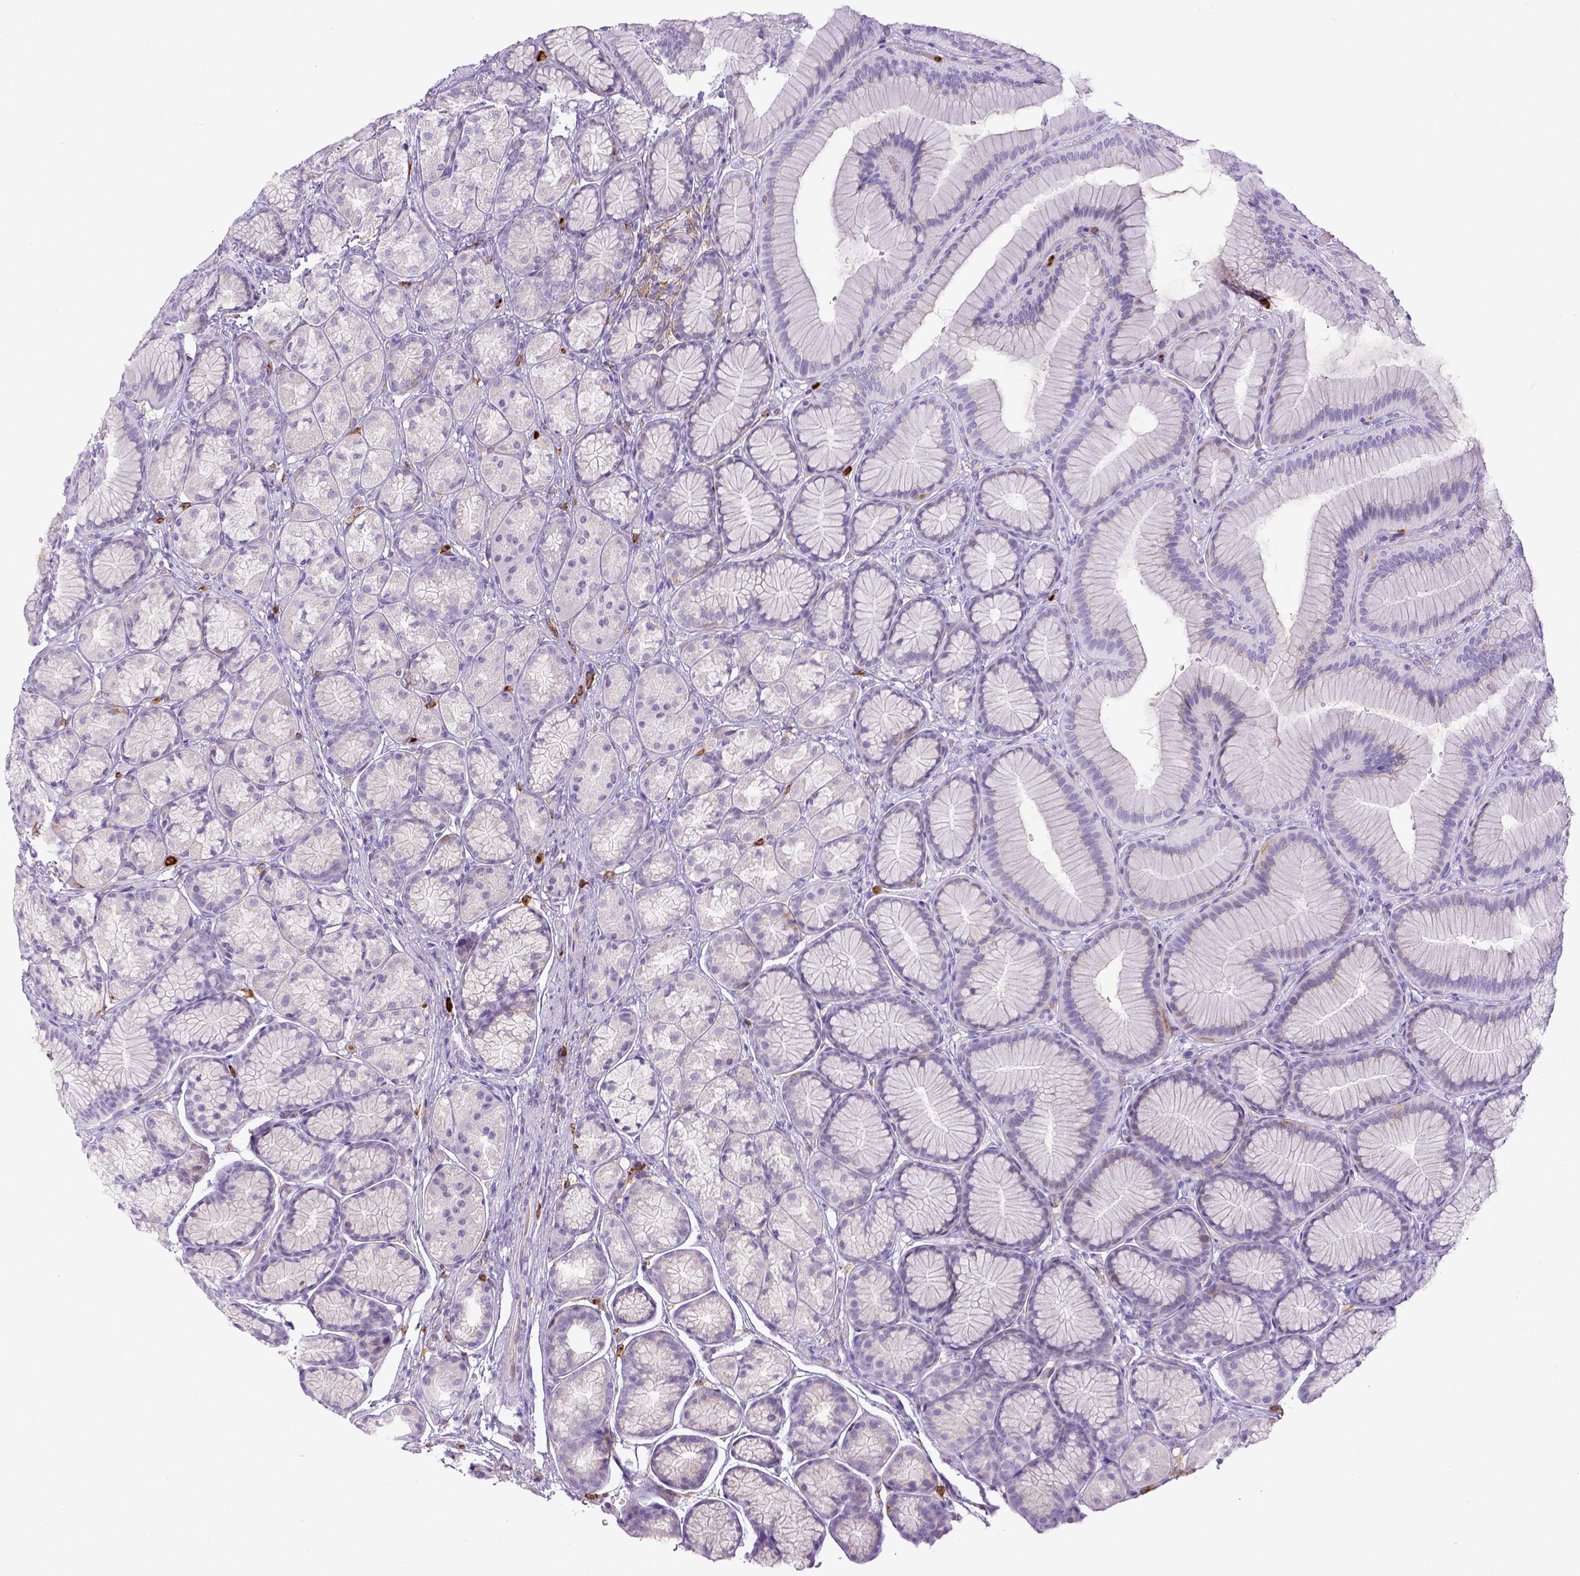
{"staining": {"intensity": "negative", "quantity": "none", "location": "none"}, "tissue": "stomach", "cell_type": "Glandular cells", "image_type": "normal", "snomed": [{"axis": "morphology", "description": "Normal tissue, NOS"}, {"axis": "morphology", "description": "Adenocarcinoma, NOS"}, {"axis": "morphology", "description": "Adenocarcinoma, High grade"}, {"axis": "topography", "description": "Stomach, upper"}, {"axis": "topography", "description": "Stomach"}], "caption": "The histopathology image reveals no significant expression in glandular cells of stomach.", "gene": "ITGAM", "patient": {"sex": "female", "age": 65}}